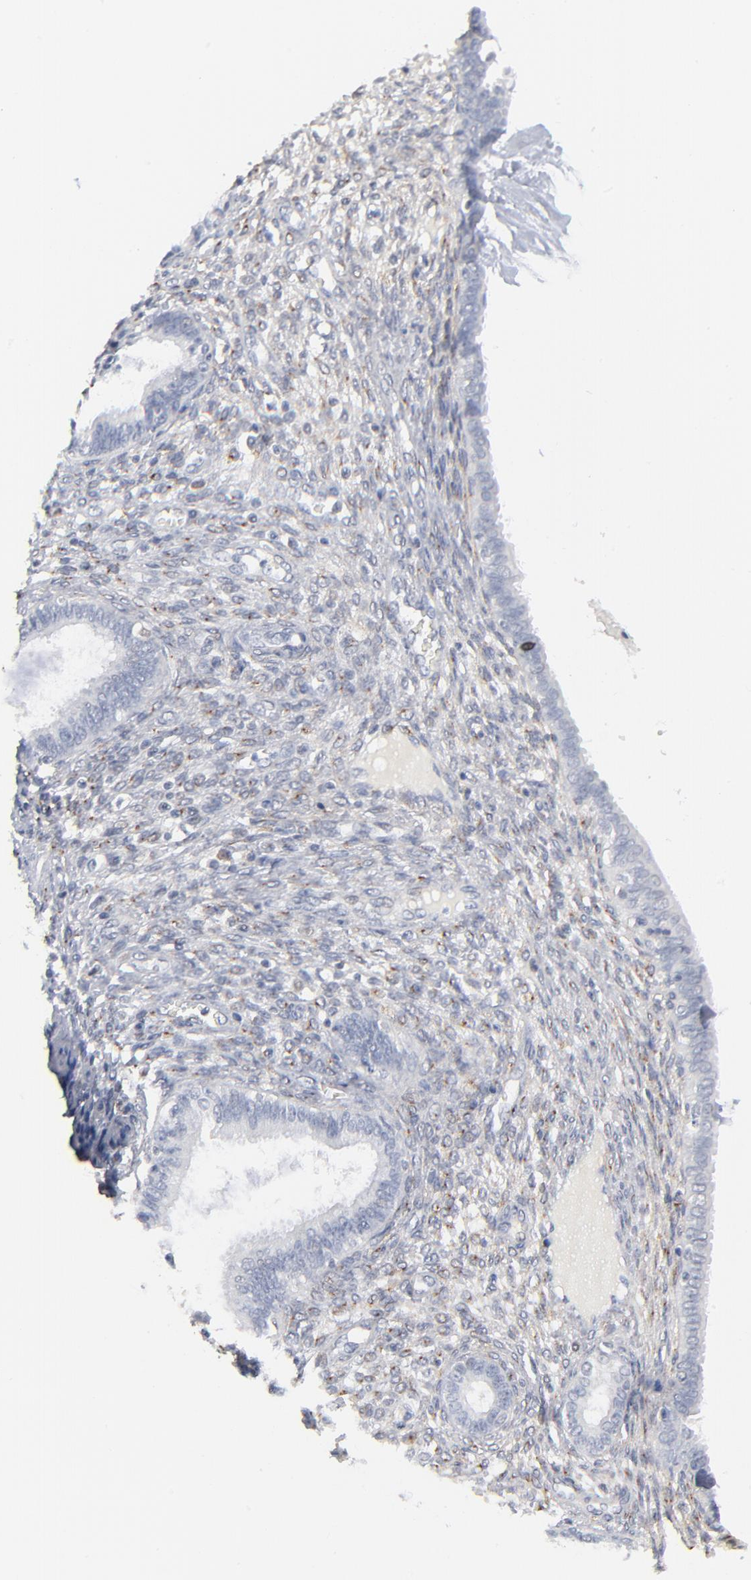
{"staining": {"intensity": "negative", "quantity": "none", "location": "none"}, "tissue": "endometrium", "cell_type": "Cells in endometrial stroma", "image_type": "normal", "snomed": [{"axis": "morphology", "description": "Normal tissue, NOS"}, {"axis": "topography", "description": "Endometrium"}], "caption": "Micrograph shows no protein expression in cells in endometrial stroma of benign endometrium.", "gene": "AURKA", "patient": {"sex": "female", "age": 72}}